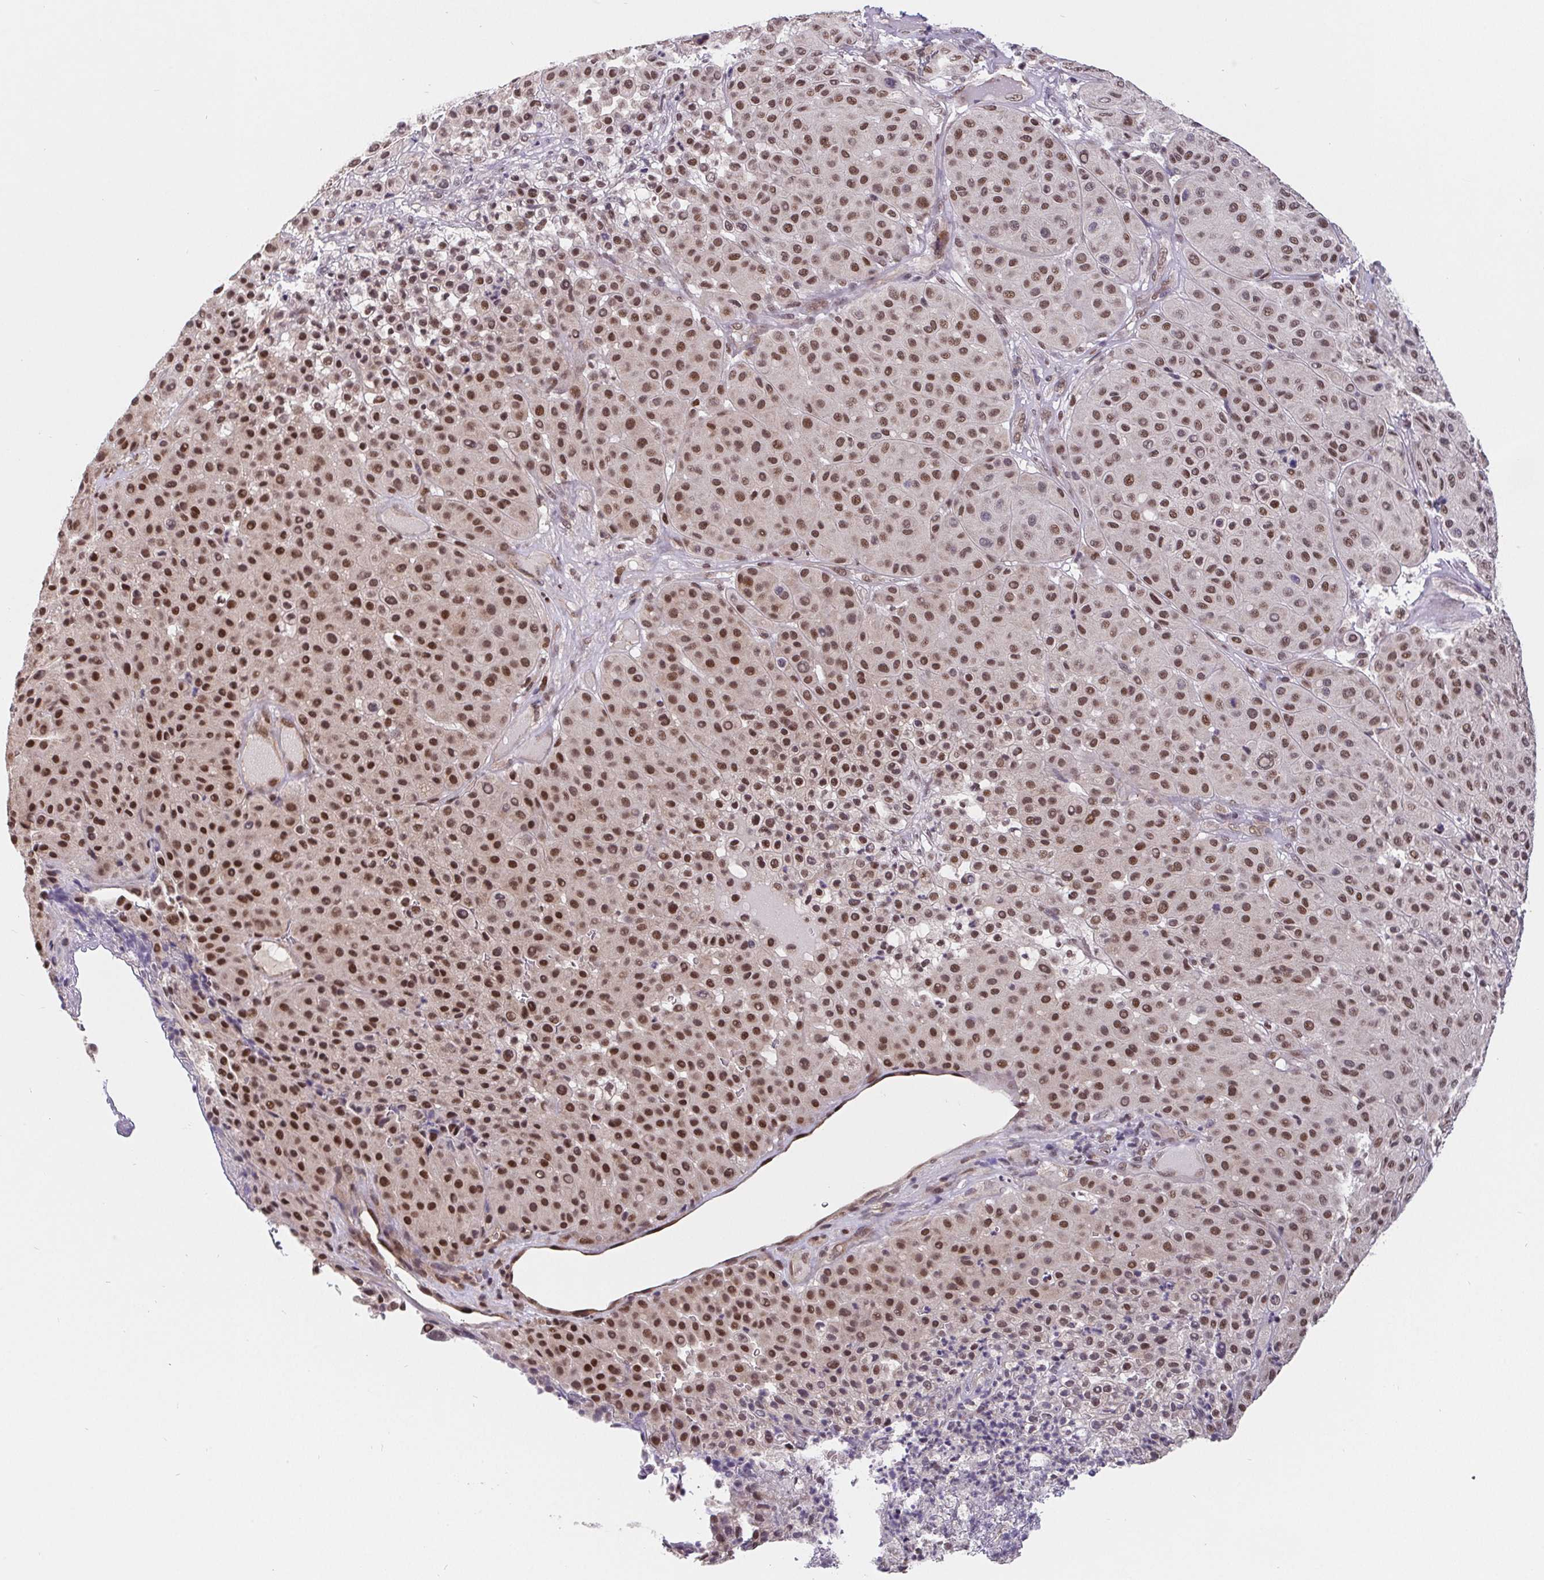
{"staining": {"intensity": "moderate", "quantity": ">75%", "location": "nuclear"}, "tissue": "melanoma", "cell_type": "Tumor cells", "image_type": "cancer", "snomed": [{"axis": "morphology", "description": "Malignant melanoma, Metastatic site"}, {"axis": "topography", "description": "Smooth muscle"}], "caption": "IHC staining of malignant melanoma (metastatic site), which reveals medium levels of moderate nuclear expression in about >75% of tumor cells indicating moderate nuclear protein positivity. The staining was performed using DAB (3,3'-diaminobenzidine) (brown) for protein detection and nuclei were counterstained in hematoxylin (blue).", "gene": "POU2F1", "patient": {"sex": "male", "age": 41}}